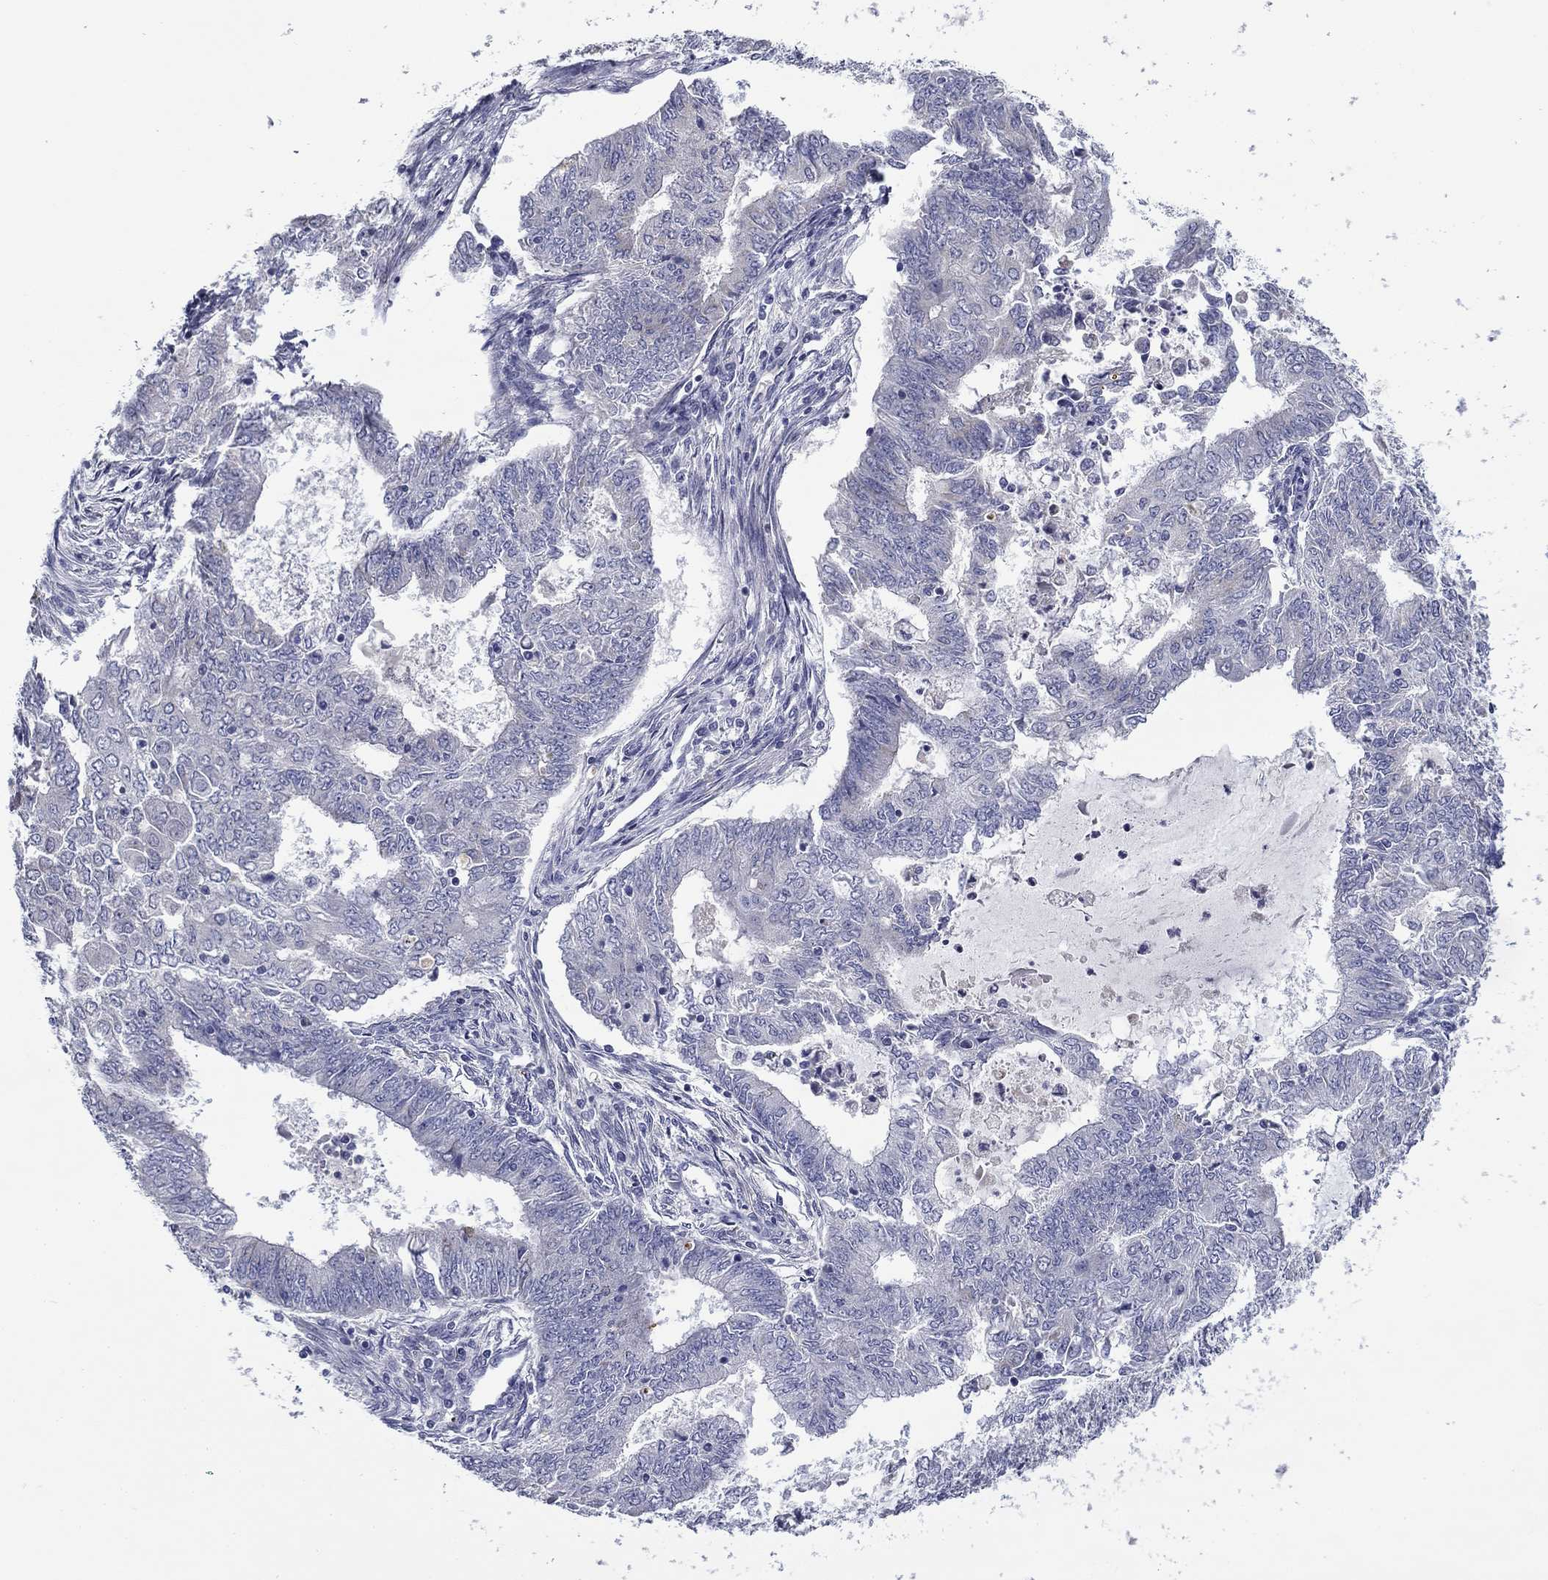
{"staining": {"intensity": "negative", "quantity": "none", "location": "none"}, "tissue": "endometrial cancer", "cell_type": "Tumor cells", "image_type": "cancer", "snomed": [{"axis": "morphology", "description": "Adenocarcinoma, NOS"}, {"axis": "topography", "description": "Endometrium"}], "caption": "Immunohistochemical staining of human adenocarcinoma (endometrial) exhibits no significant expression in tumor cells. (Immunohistochemistry, brightfield microscopy, high magnification).", "gene": "SPATA7", "patient": {"sex": "female", "age": 62}}